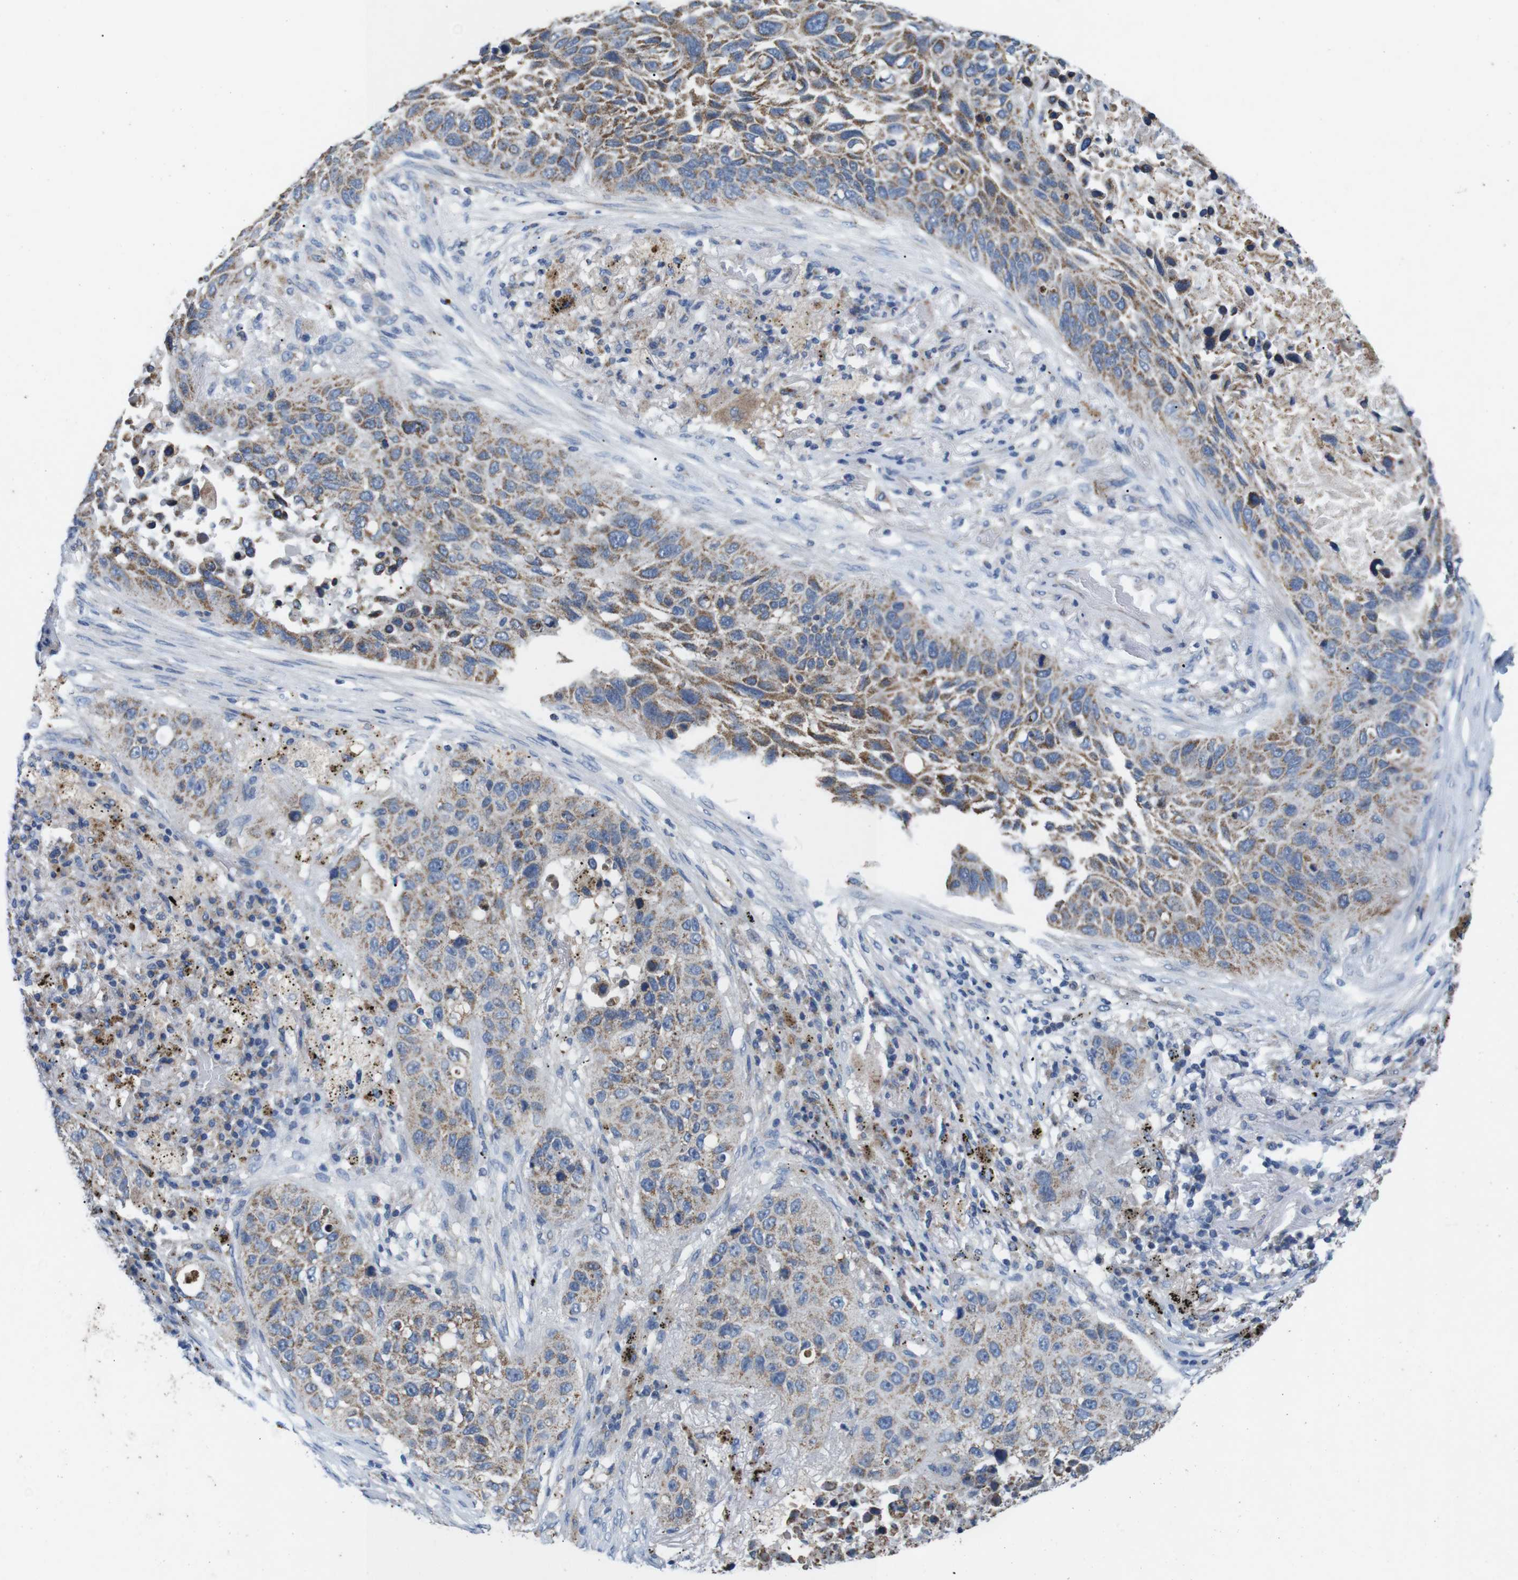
{"staining": {"intensity": "moderate", "quantity": ">75%", "location": "cytoplasmic/membranous"}, "tissue": "lung cancer", "cell_type": "Tumor cells", "image_type": "cancer", "snomed": [{"axis": "morphology", "description": "Squamous cell carcinoma, NOS"}, {"axis": "topography", "description": "Lung"}], "caption": "Tumor cells reveal moderate cytoplasmic/membranous expression in about >75% of cells in lung cancer (squamous cell carcinoma).", "gene": "F2RL1", "patient": {"sex": "male", "age": 57}}